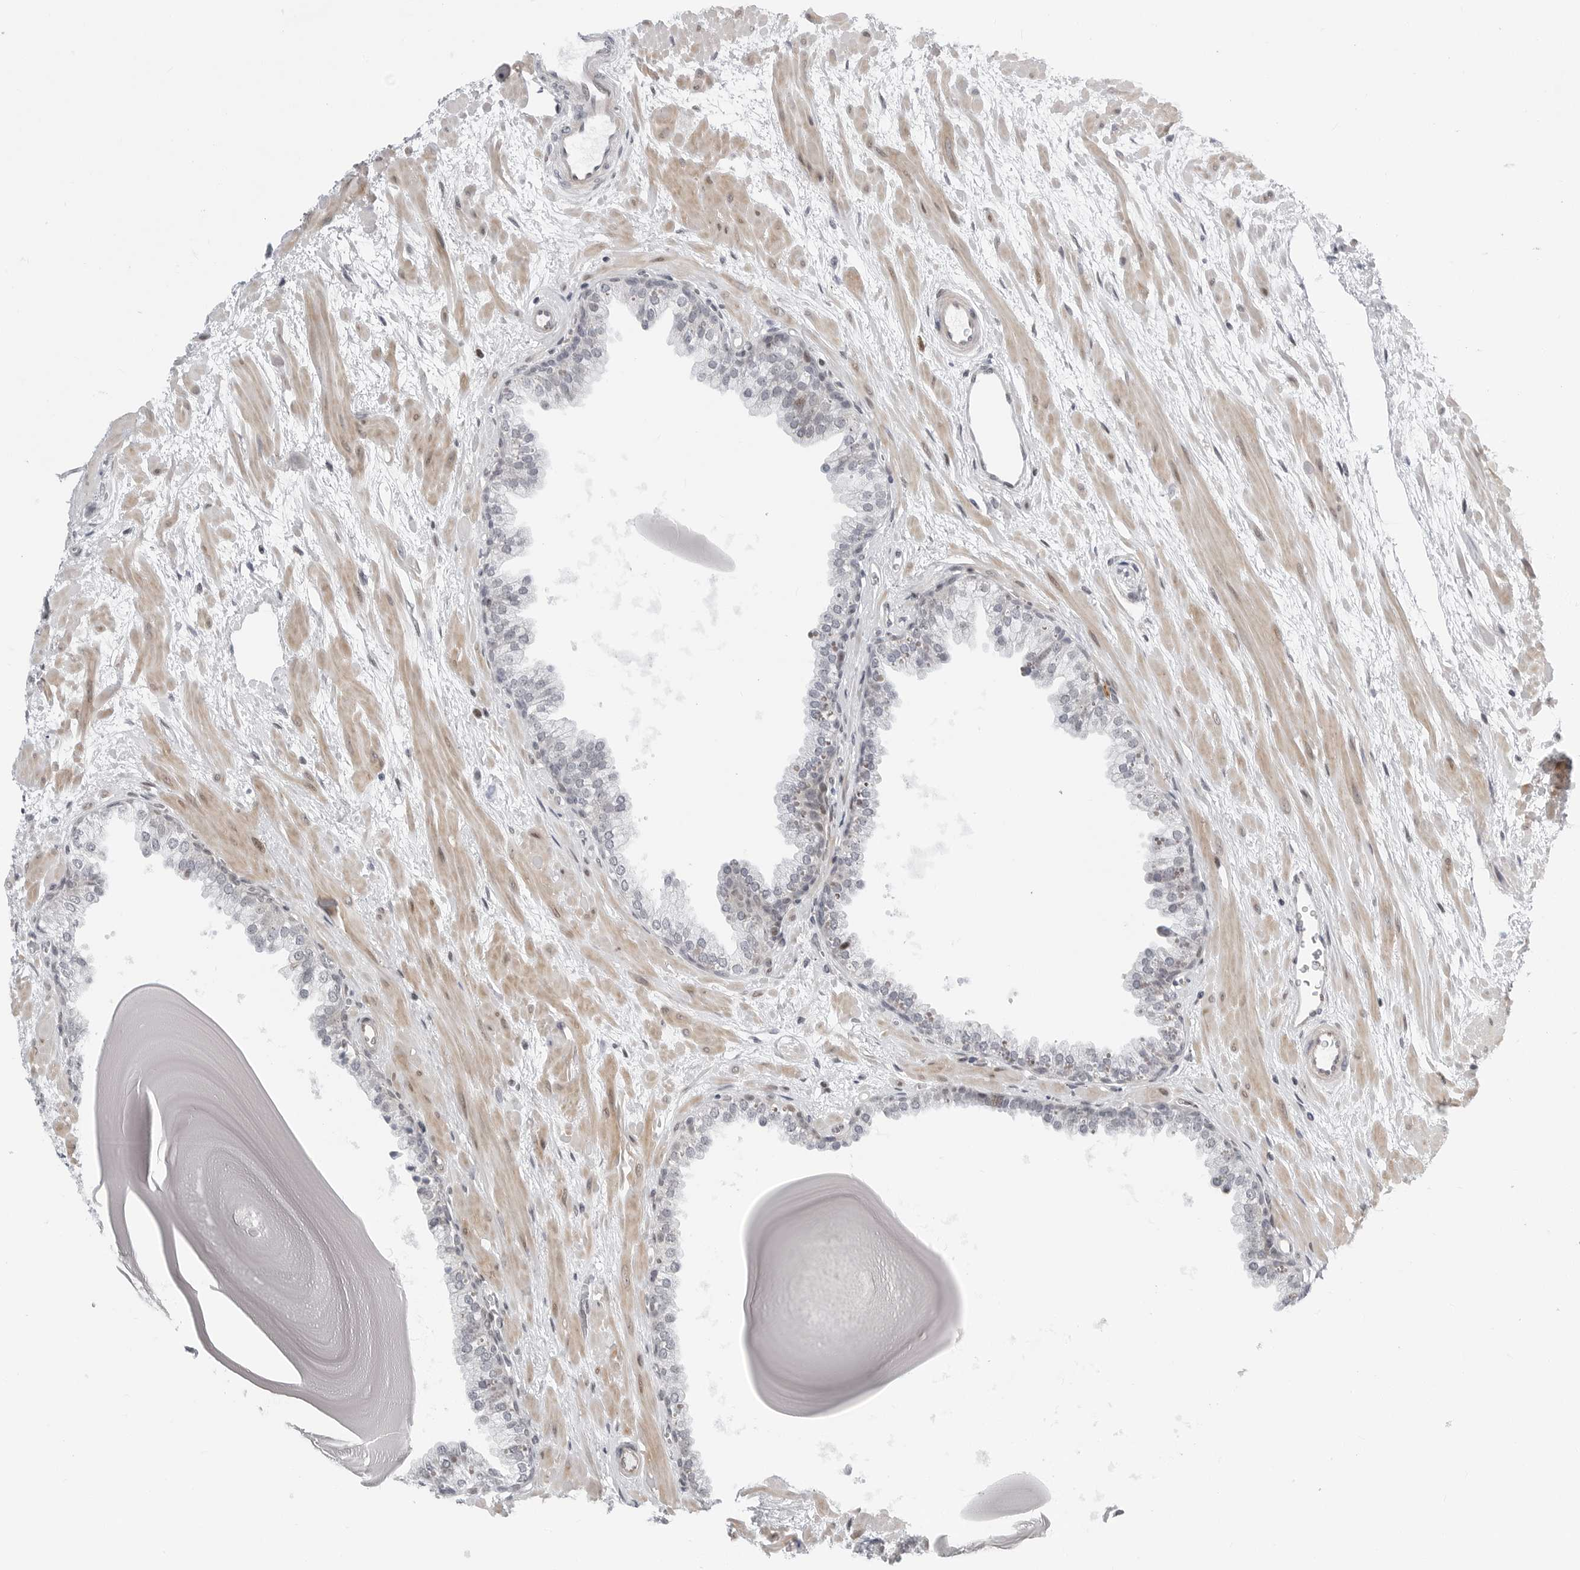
{"staining": {"intensity": "negative", "quantity": "none", "location": "none"}, "tissue": "prostate", "cell_type": "Glandular cells", "image_type": "normal", "snomed": [{"axis": "morphology", "description": "Normal tissue, NOS"}, {"axis": "topography", "description": "Prostate"}], "caption": "The histopathology image exhibits no significant expression in glandular cells of prostate.", "gene": "FAM135B", "patient": {"sex": "male", "age": 48}}